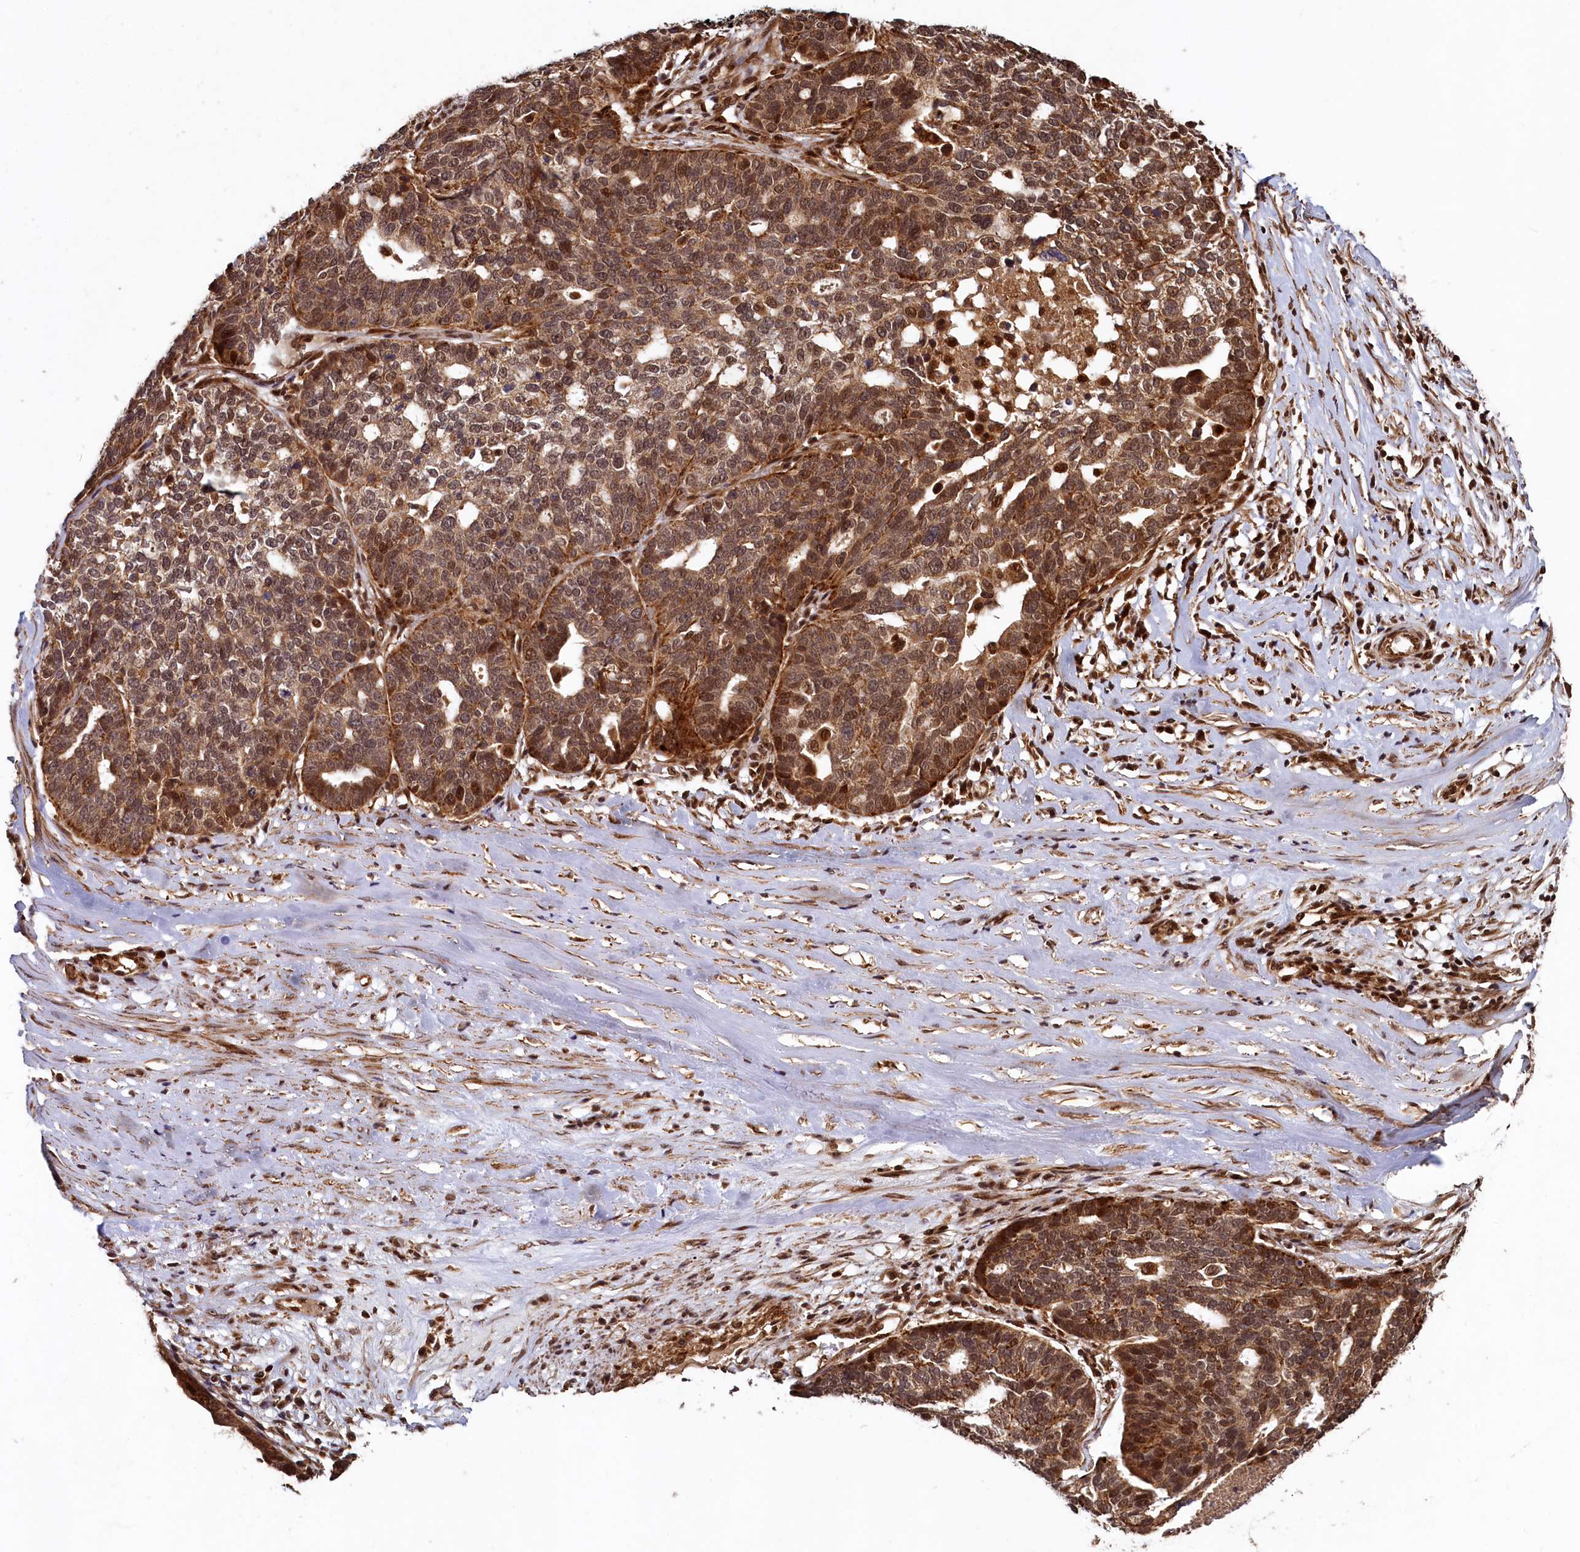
{"staining": {"intensity": "moderate", "quantity": ">75%", "location": "cytoplasmic/membranous,nuclear"}, "tissue": "ovarian cancer", "cell_type": "Tumor cells", "image_type": "cancer", "snomed": [{"axis": "morphology", "description": "Cystadenocarcinoma, serous, NOS"}, {"axis": "topography", "description": "Ovary"}], "caption": "Protein staining displays moderate cytoplasmic/membranous and nuclear staining in approximately >75% of tumor cells in ovarian serous cystadenocarcinoma. (DAB IHC with brightfield microscopy, high magnification).", "gene": "TRIM23", "patient": {"sex": "female", "age": 59}}